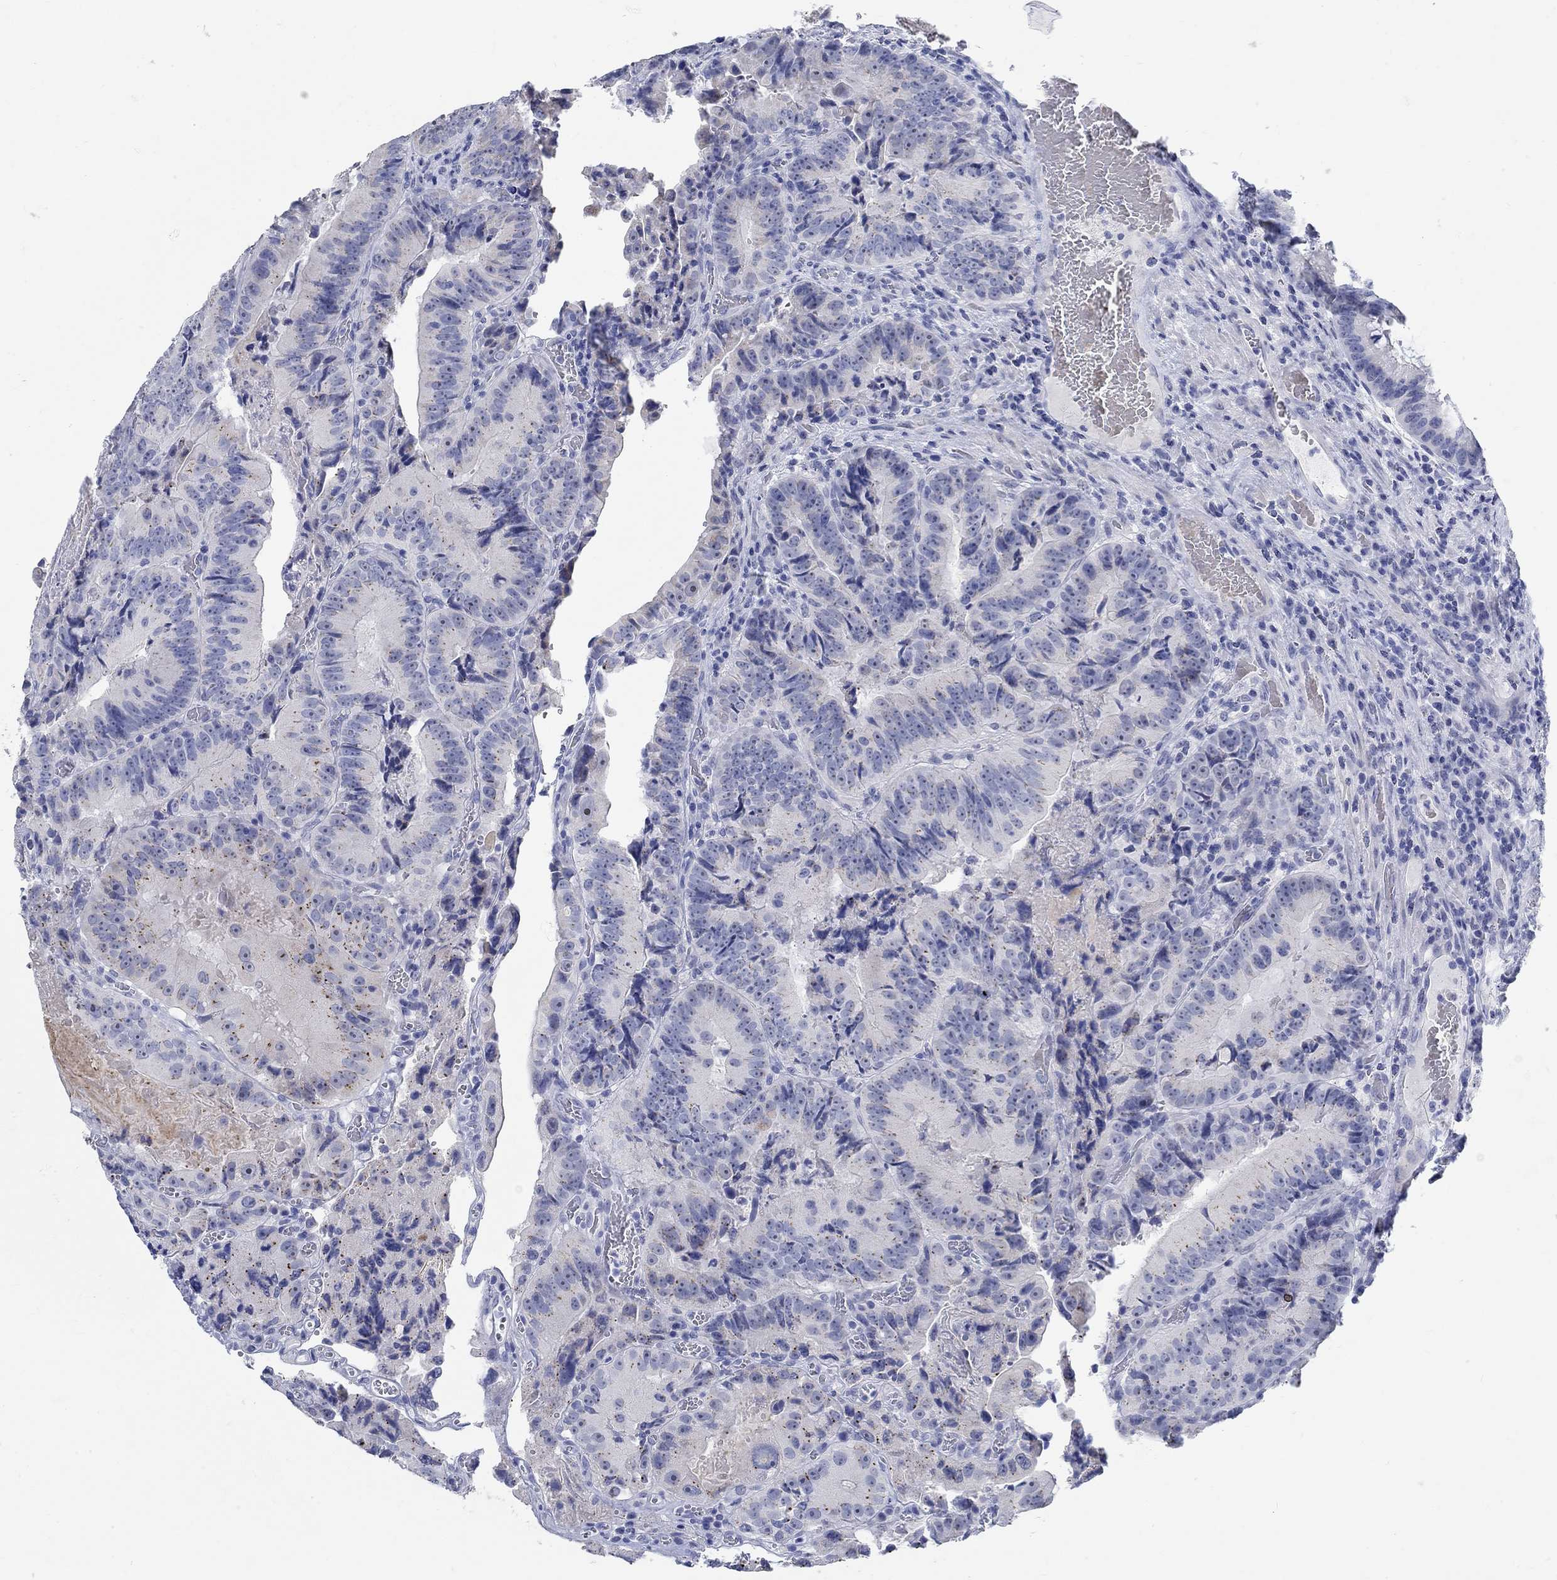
{"staining": {"intensity": "negative", "quantity": "none", "location": "none"}, "tissue": "colorectal cancer", "cell_type": "Tumor cells", "image_type": "cancer", "snomed": [{"axis": "morphology", "description": "Adenocarcinoma, NOS"}, {"axis": "topography", "description": "Colon"}], "caption": "This is an IHC micrograph of colorectal cancer. There is no expression in tumor cells.", "gene": "GRIA3", "patient": {"sex": "female", "age": 86}}